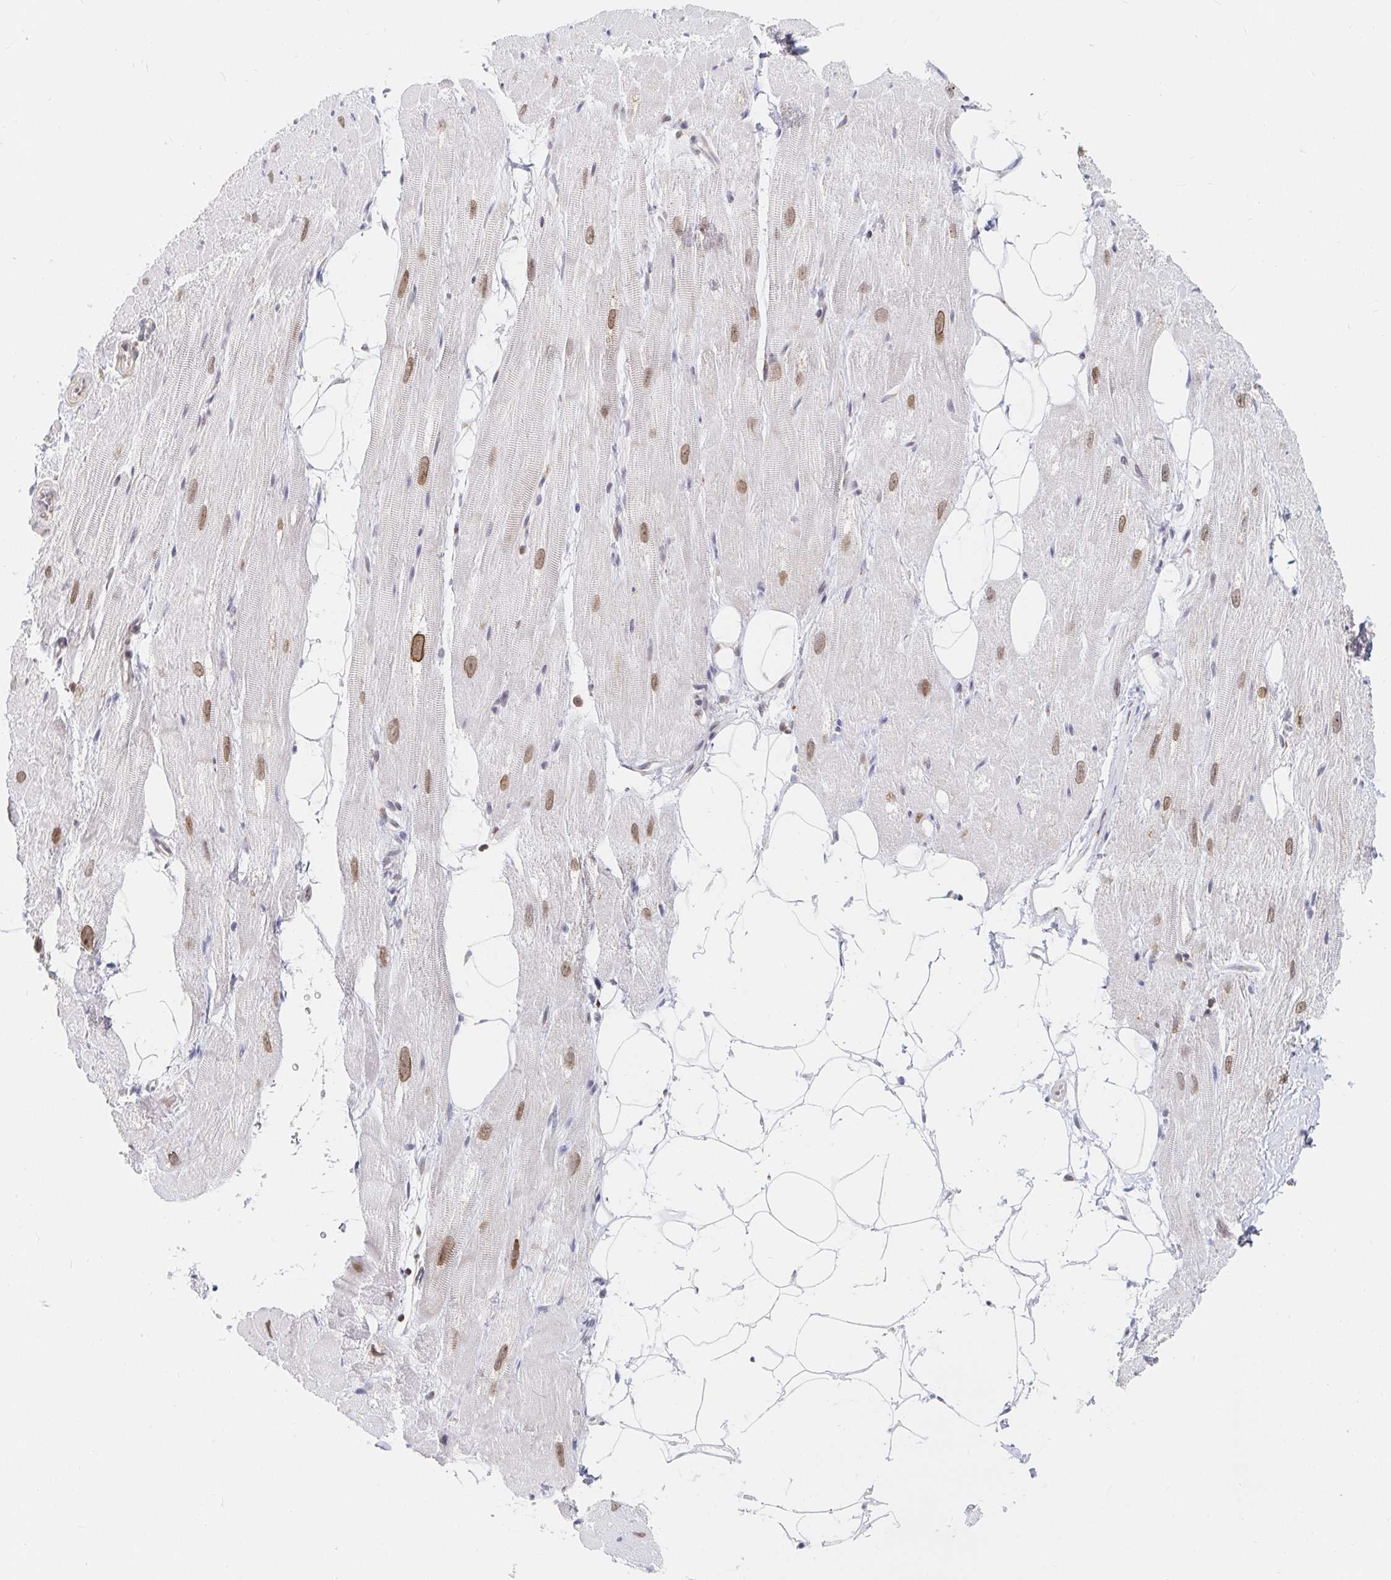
{"staining": {"intensity": "moderate", "quantity": "<25%", "location": "nuclear"}, "tissue": "heart muscle", "cell_type": "Cardiomyocytes", "image_type": "normal", "snomed": [{"axis": "morphology", "description": "Normal tissue, NOS"}, {"axis": "topography", "description": "Heart"}], "caption": "Immunohistochemical staining of unremarkable heart muscle demonstrates moderate nuclear protein expression in approximately <25% of cardiomyocytes.", "gene": "CHD2", "patient": {"sex": "male", "age": 62}}